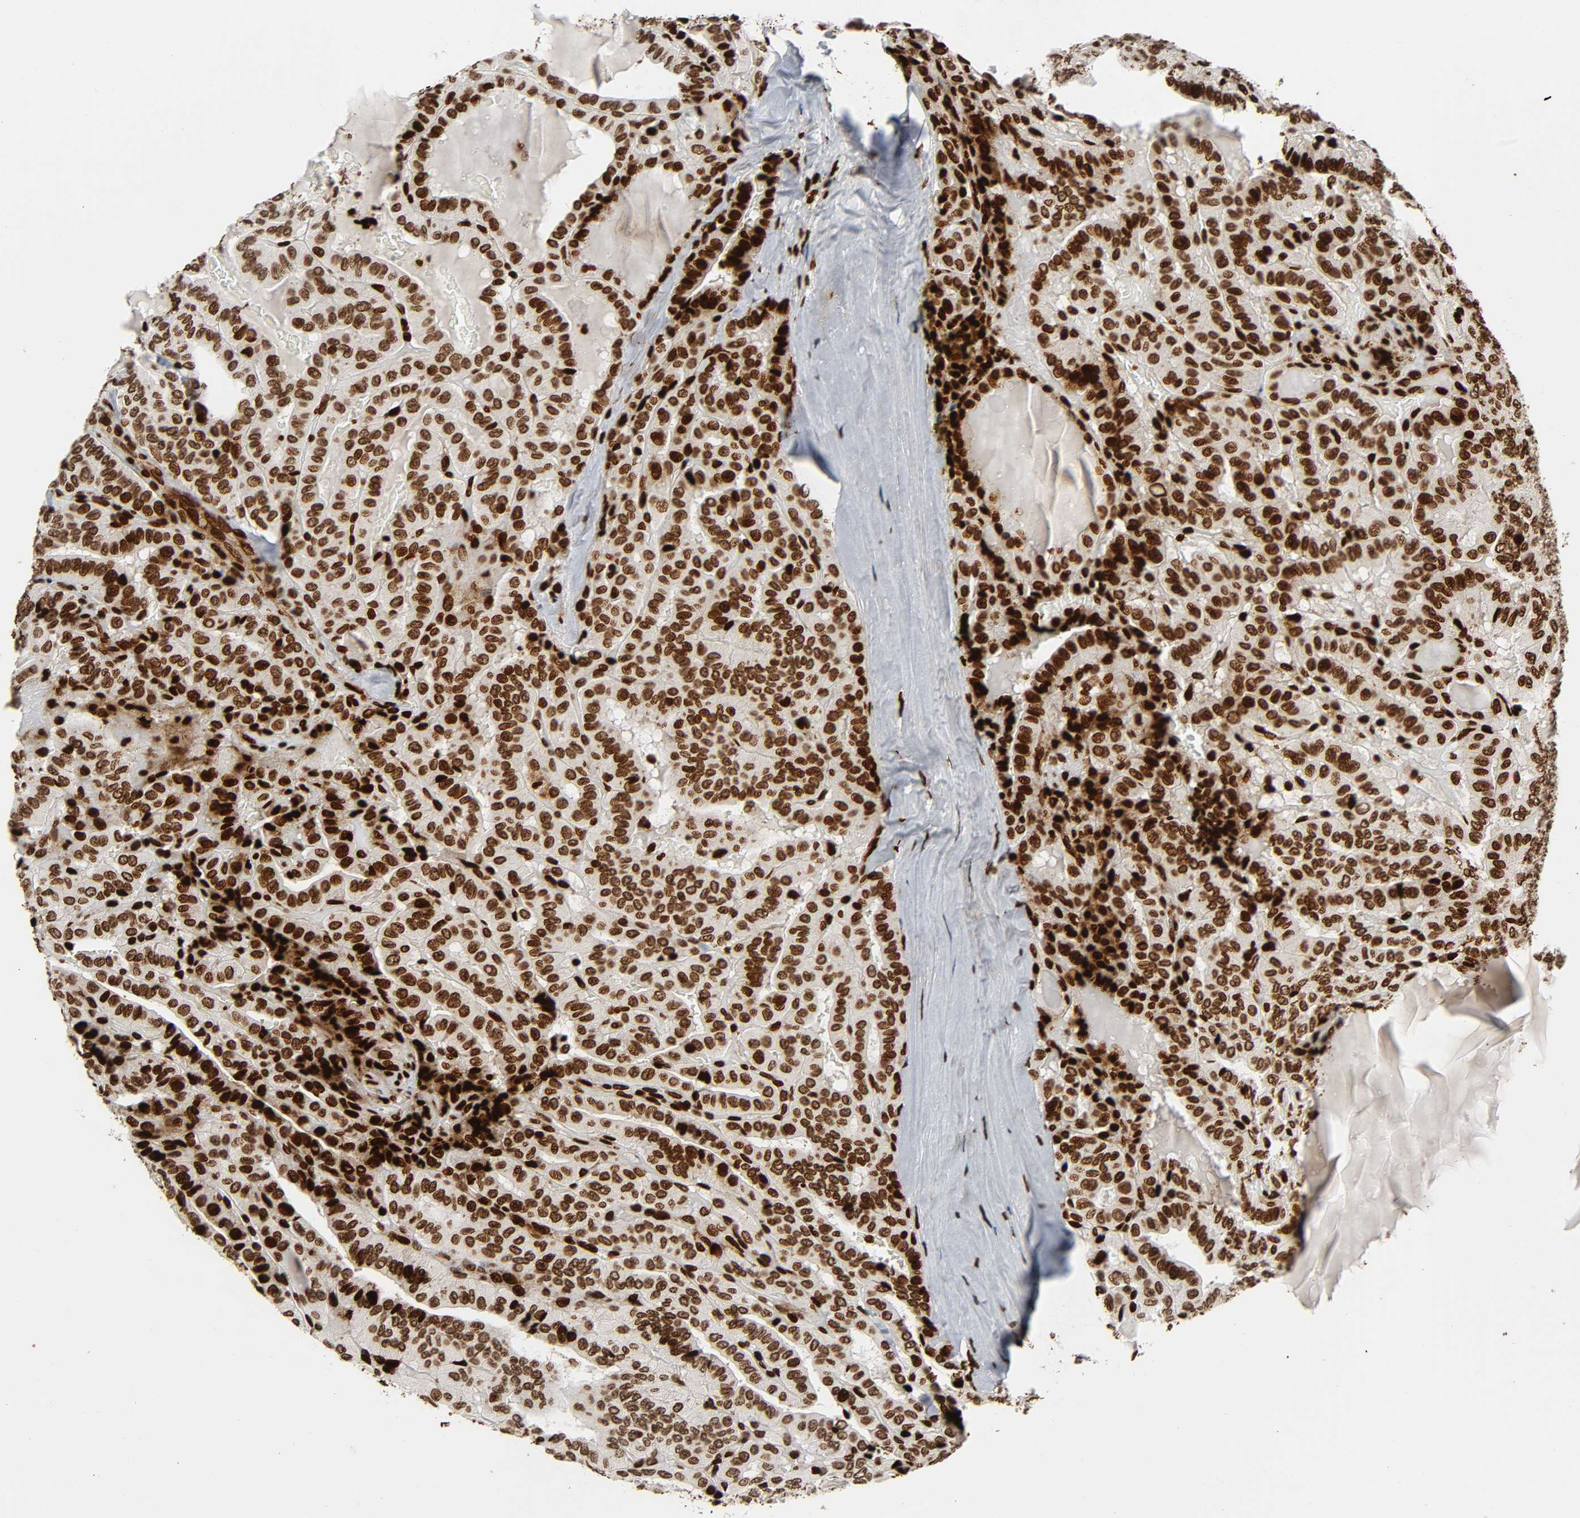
{"staining": {"intensity": "strong", "quantity": ">75%", "location": "nuclear"}, "tissue": "thyroid cancer", "cell_type": "Tumor cells", "image_type": "cancer", "snomed": [{"axis": "morphology", "description": "Papillary adenocarcinoma, NOS"}, {"axis": "topography", "description": "Thyroid gland"}], "caption": "Protein expression analysis of human papillary adenocarcinoma (thyroid) reveals strong nuclear positivity in about >75% of tumor cells. (IHC, brightfield microscopy, high magnification).", "gene": "RXRA", "patient": {"sex": "male", "age": 77}}